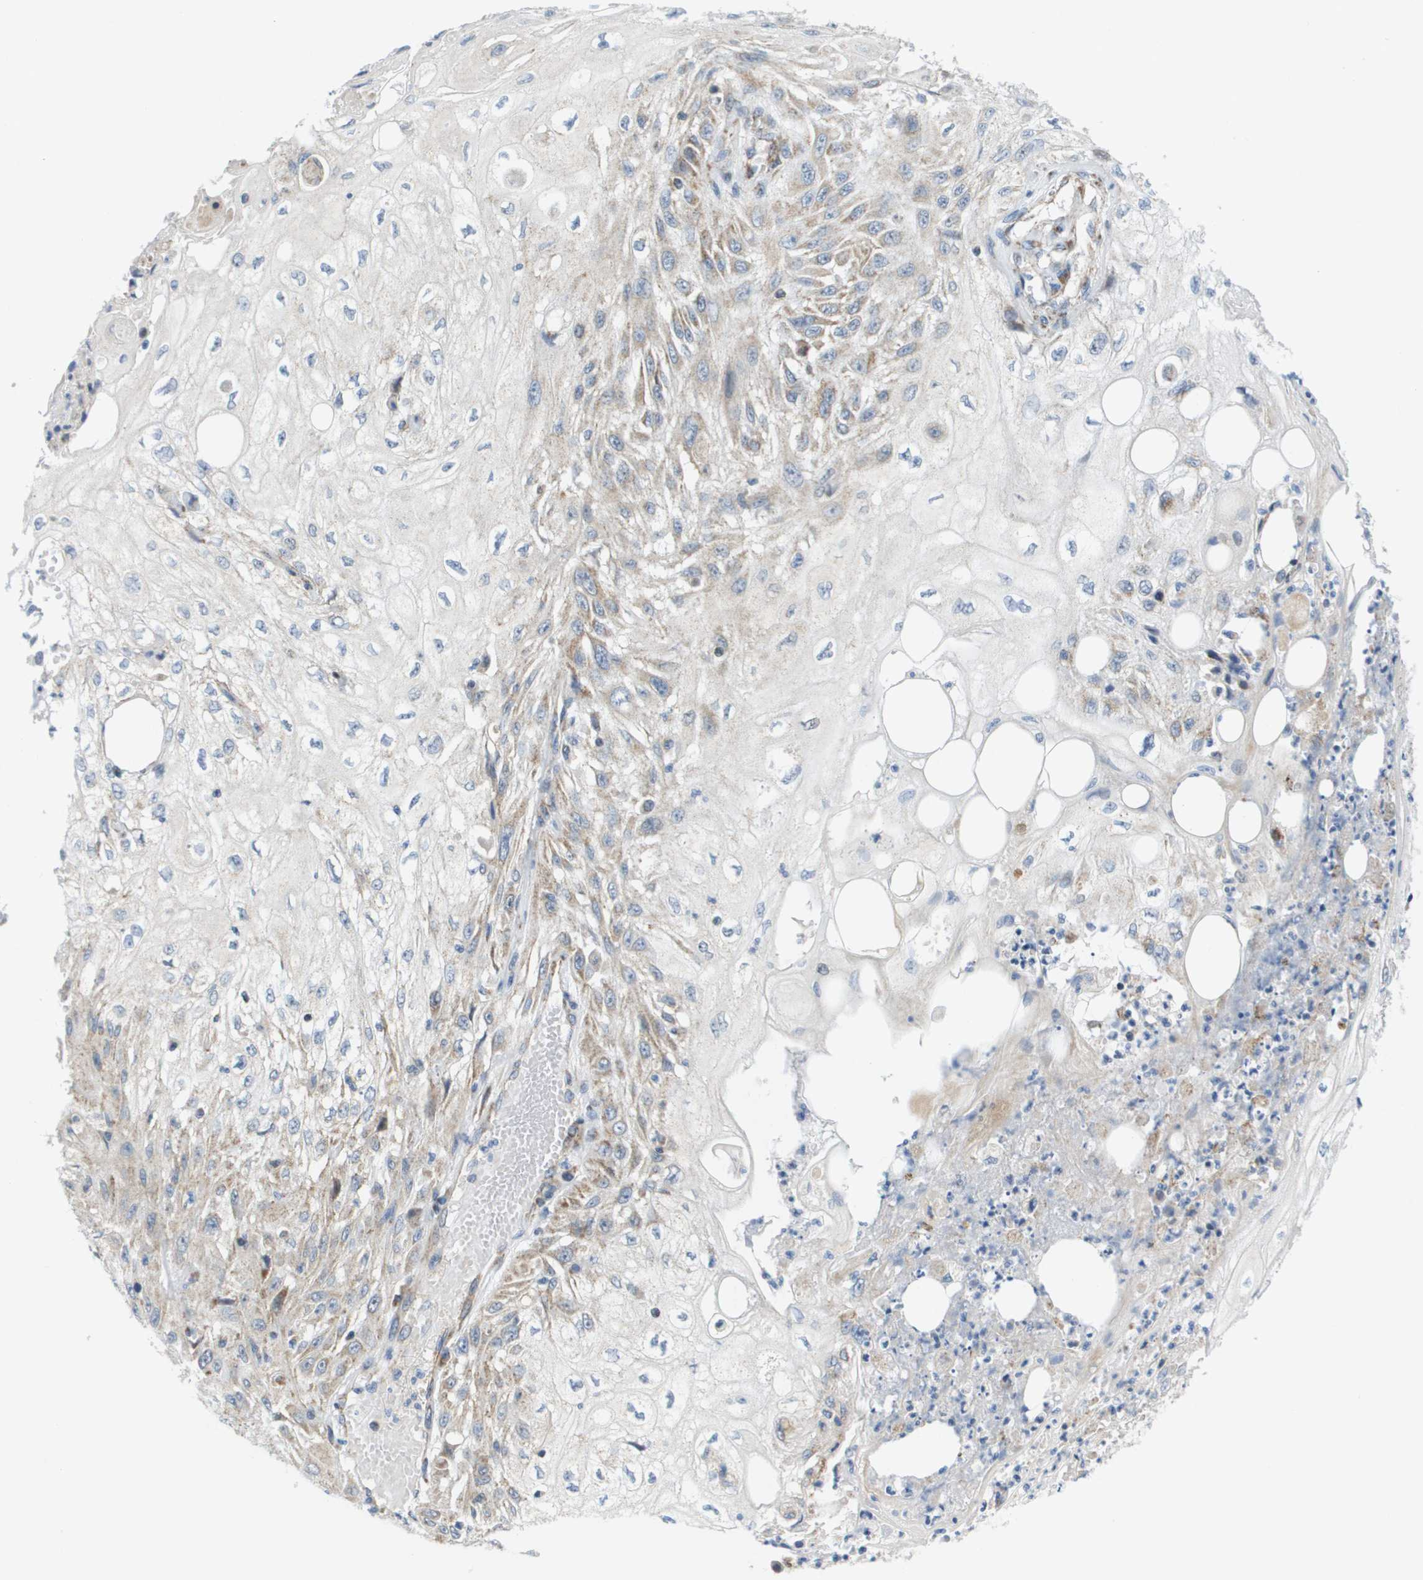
{"staining": {"intensity": "weak", "quantity": "25%-75%", "location": "cytoplasmic/membranous"}, "tissue": "skin cancer", "cell_type": "Tumor cells", "image_type": "cancer", "snomed": [{"axis": "morphology", "description": "Squamous cell carcinoma, NOS"}, {"axis": "topography", "description": "Skin"}], "caption": "A brown stain highlights weak cytoplasmic/membranous positivity of a protein in human skin squamous cell carcinoma tumor cells. Immunohistochemistry (ihc) stains the protein of interest in brown and the nuclei are stained blue.", "gene": "KRT23", "patient": {"sex": "male", "age": 75}}